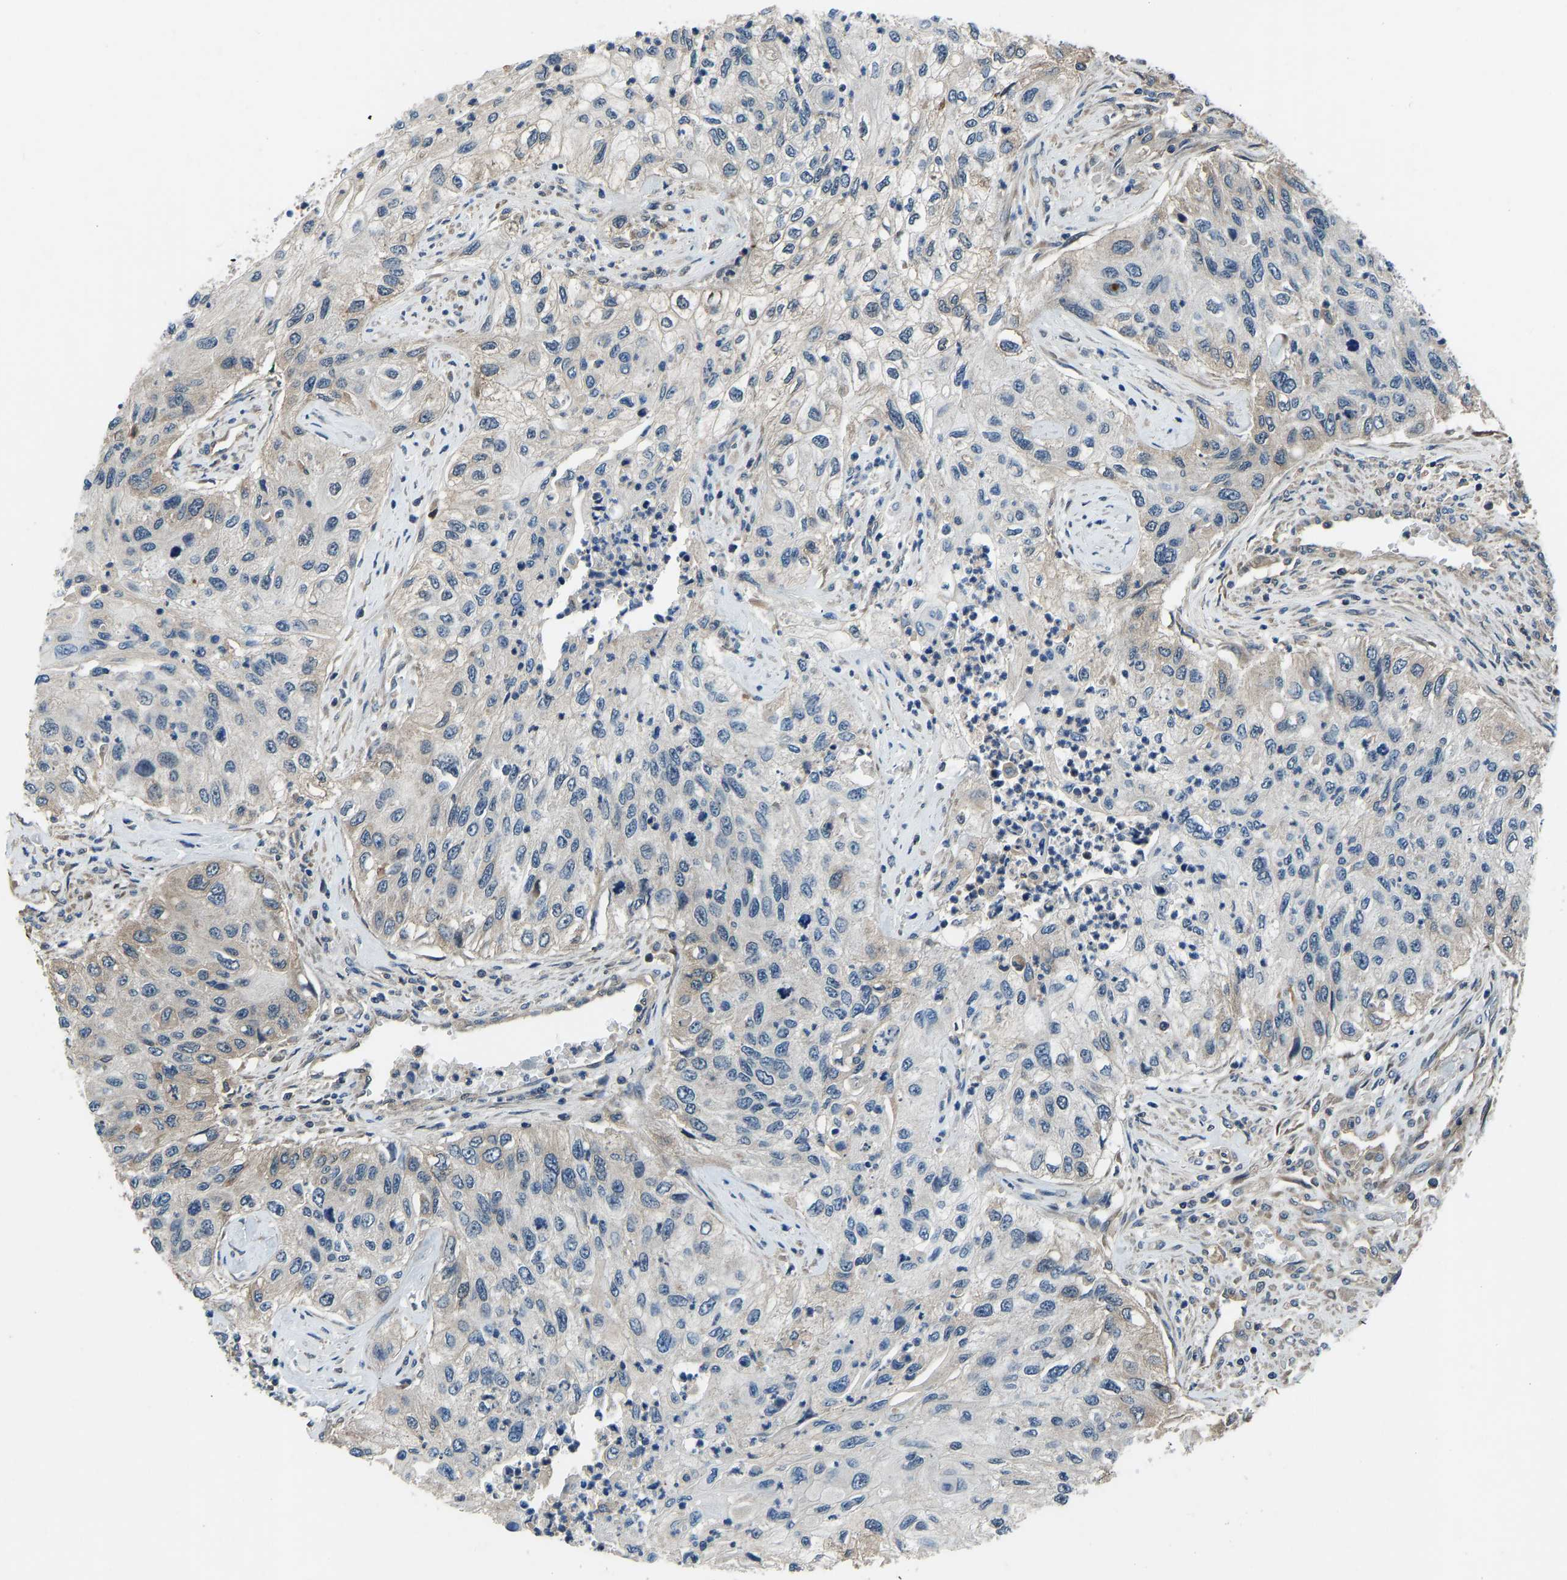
{"staining": {"intensity": "weak", "quantity": "<25%", "location": "cytoplasmic/membranous"}, "tissue": "urothelial cancer", "cell_type": "Tumor cells", "image_type": "cancer", "snomed": [{"axis": "morphology", "description": "Urothelial carcinoma, High grade"}, {"axis": "topography", "description": "Urinary bladder"}], "caption": "Tumor cells are negative for protein expression in human urothelial cancer. (DAB IHC, high magnification).", "gene": "RLIM", "patient": {"sex": "female", "age": 60}}